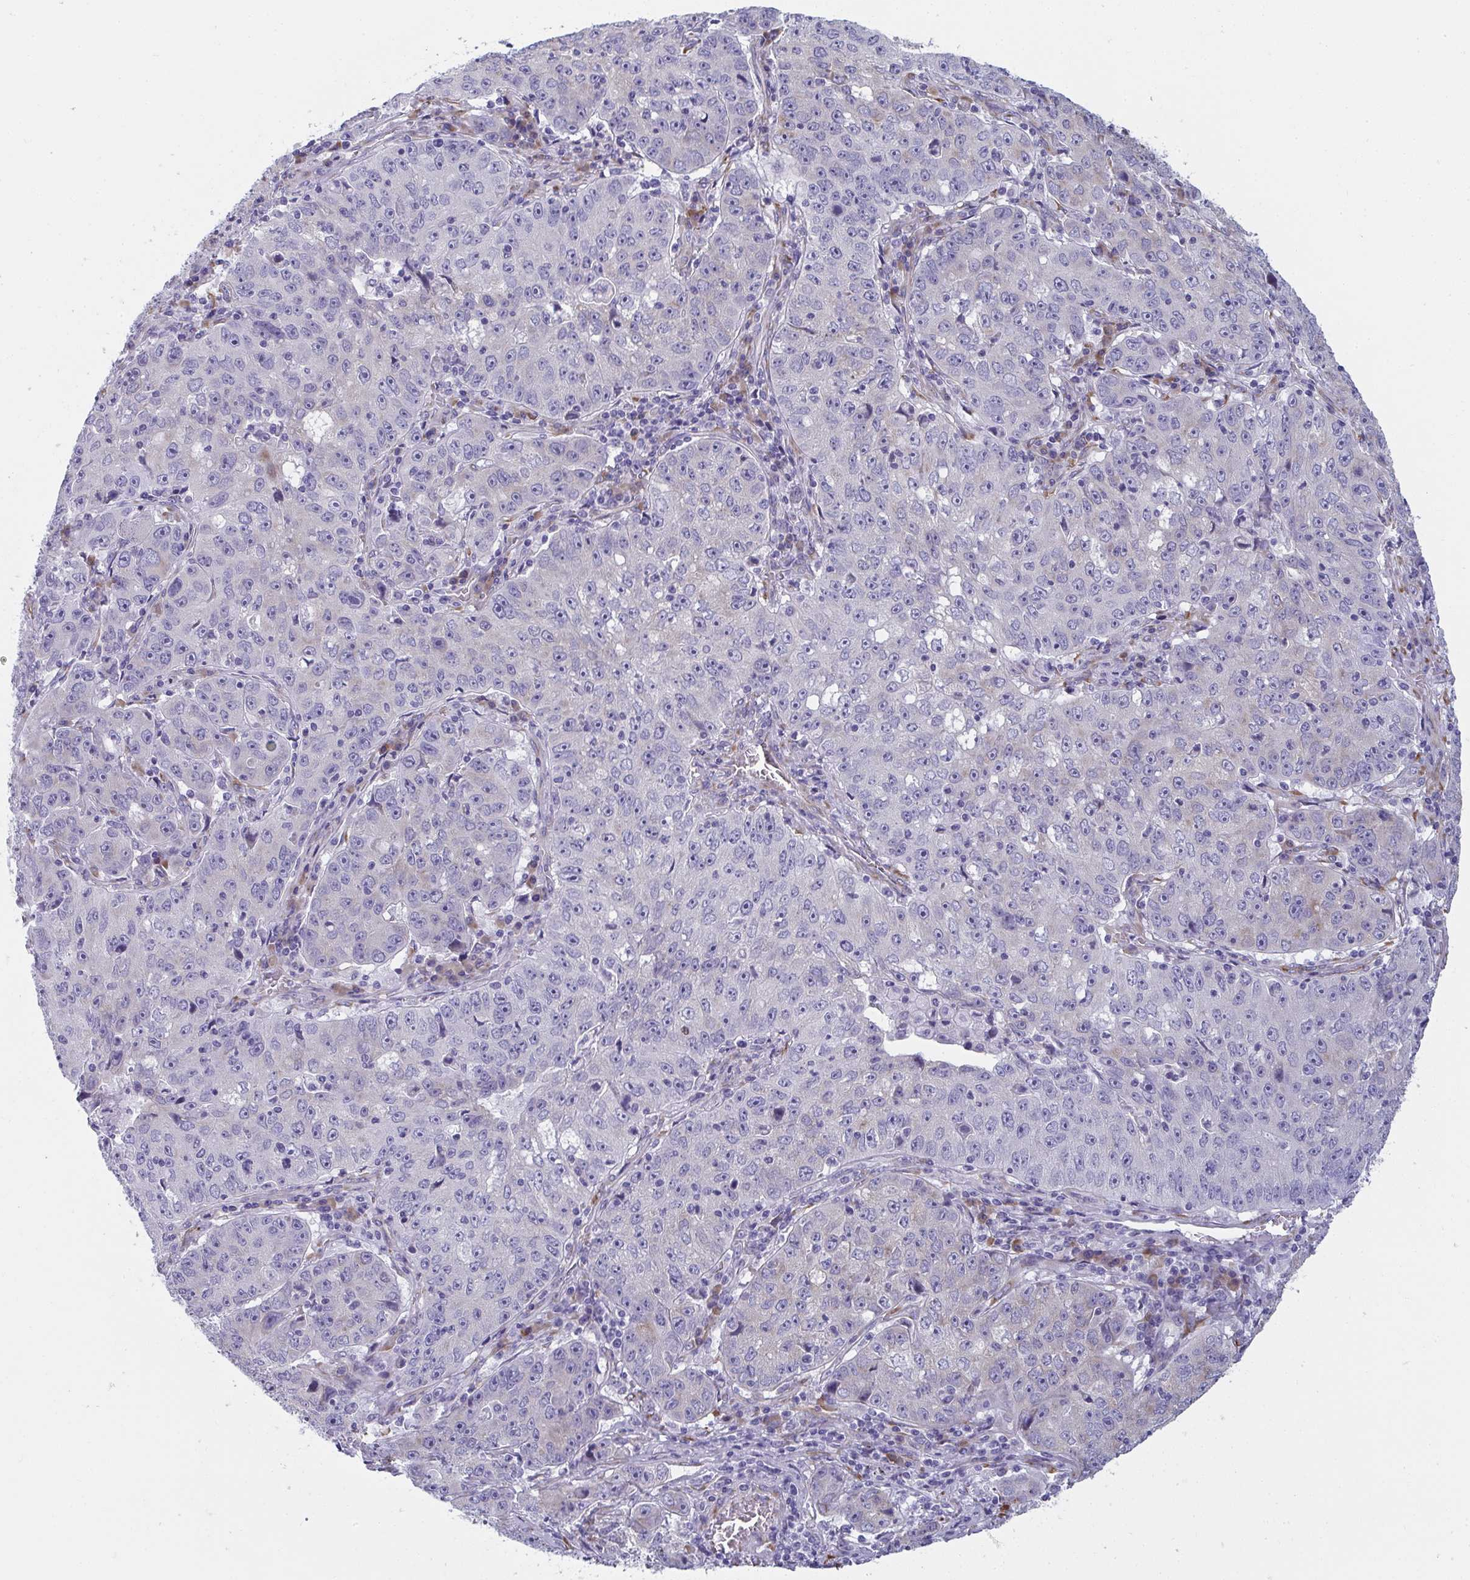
{"staining": {"intensity": "negative", "quantity": "none", "location": "none"}, "tissue": "lung cancer", "cell_type": "Tumor cells", "image_type": "cancer", "snomed": [{"axis": "morphology", "description": "Normal morphology"}, {"axis": "morphology", "description": "Adenocarcinoma, NOS"}, {"axis": "topography", "description": "Lymph node"}, {"axis": "topography", "description": "Lung"}], "caption": "Tumor cells are negative for protein expression in human lung cancer (adenocarcinoma).", "gene": "SHROOM1", "patient": {"sex": "female", "age": 57}}